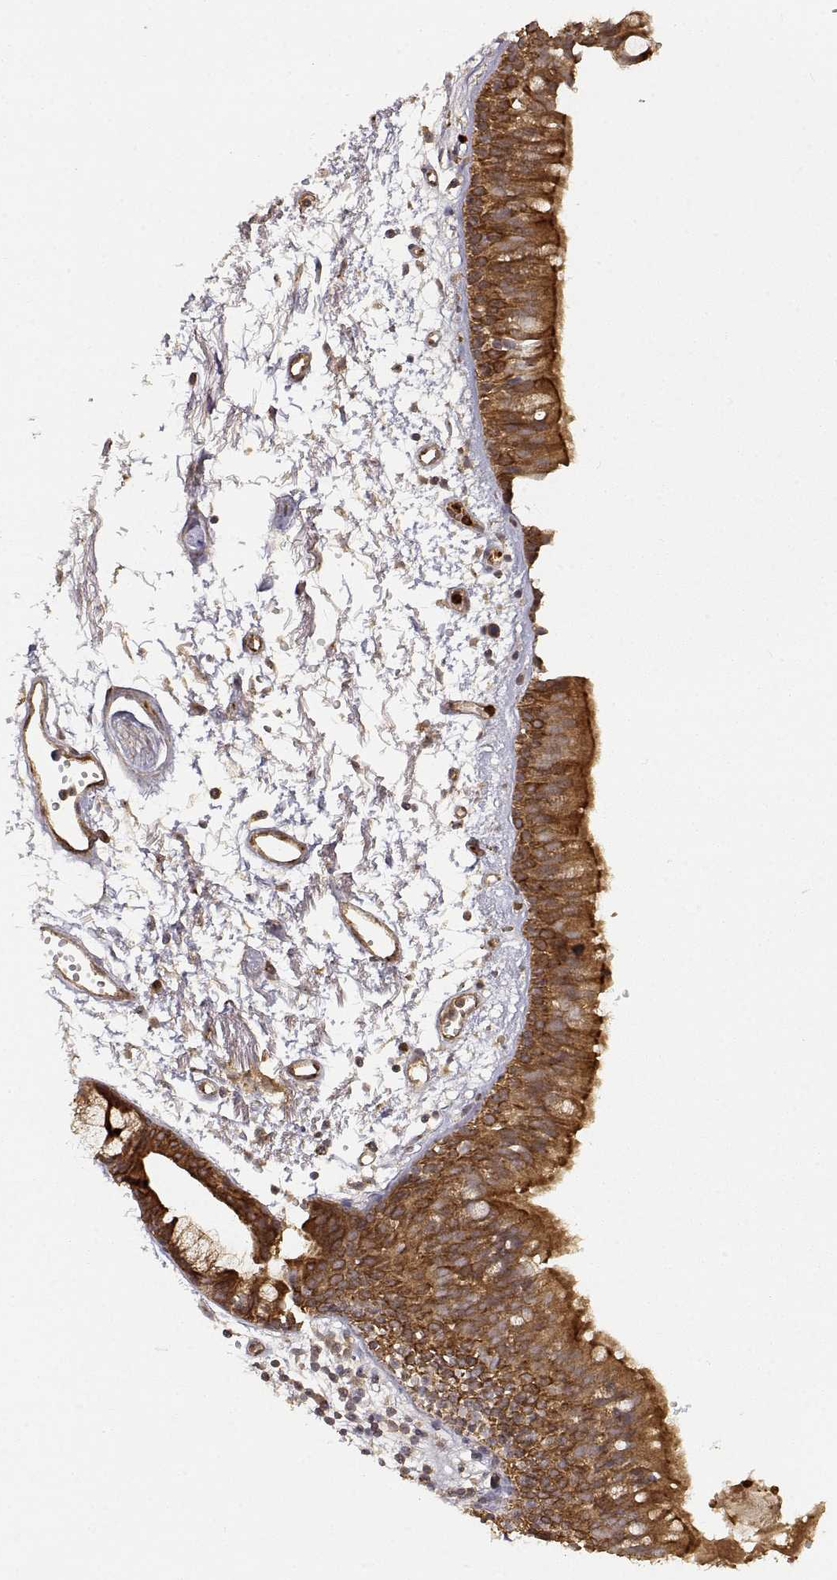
{"staining": {"intensity": "strong", "quantity": ">75%", "location": "cytoplasmic/membranous"}, "tissue": "bronchus", "cell_type": "Respiratory epithelial cells", "image_type": "normal", "snomed": [{"axis": "morphology", "description": "Normal tissue, NOS"}, {"axis": "morphology", "description": "Squamous cell carcinoma, NOS"}, {"axis": "topography", "description": "Cartilage tissue"}, {"axis": "topography", "description": "Bronchus"}, {"axis": "topography", "description": "Lung"}], "caption": "Brown immunohistochemical staining in unremarkable bronchus displays strong cytoplasmic/membranous positivity in approximately >75% of respiratory epithelial cells. (DAB (3,3'-diaminobenzidine) IHC with brightfield microscopy, high magnification).", "gene": "CDK5RAP2", "patient": {"sex": "male", "age": 66}}